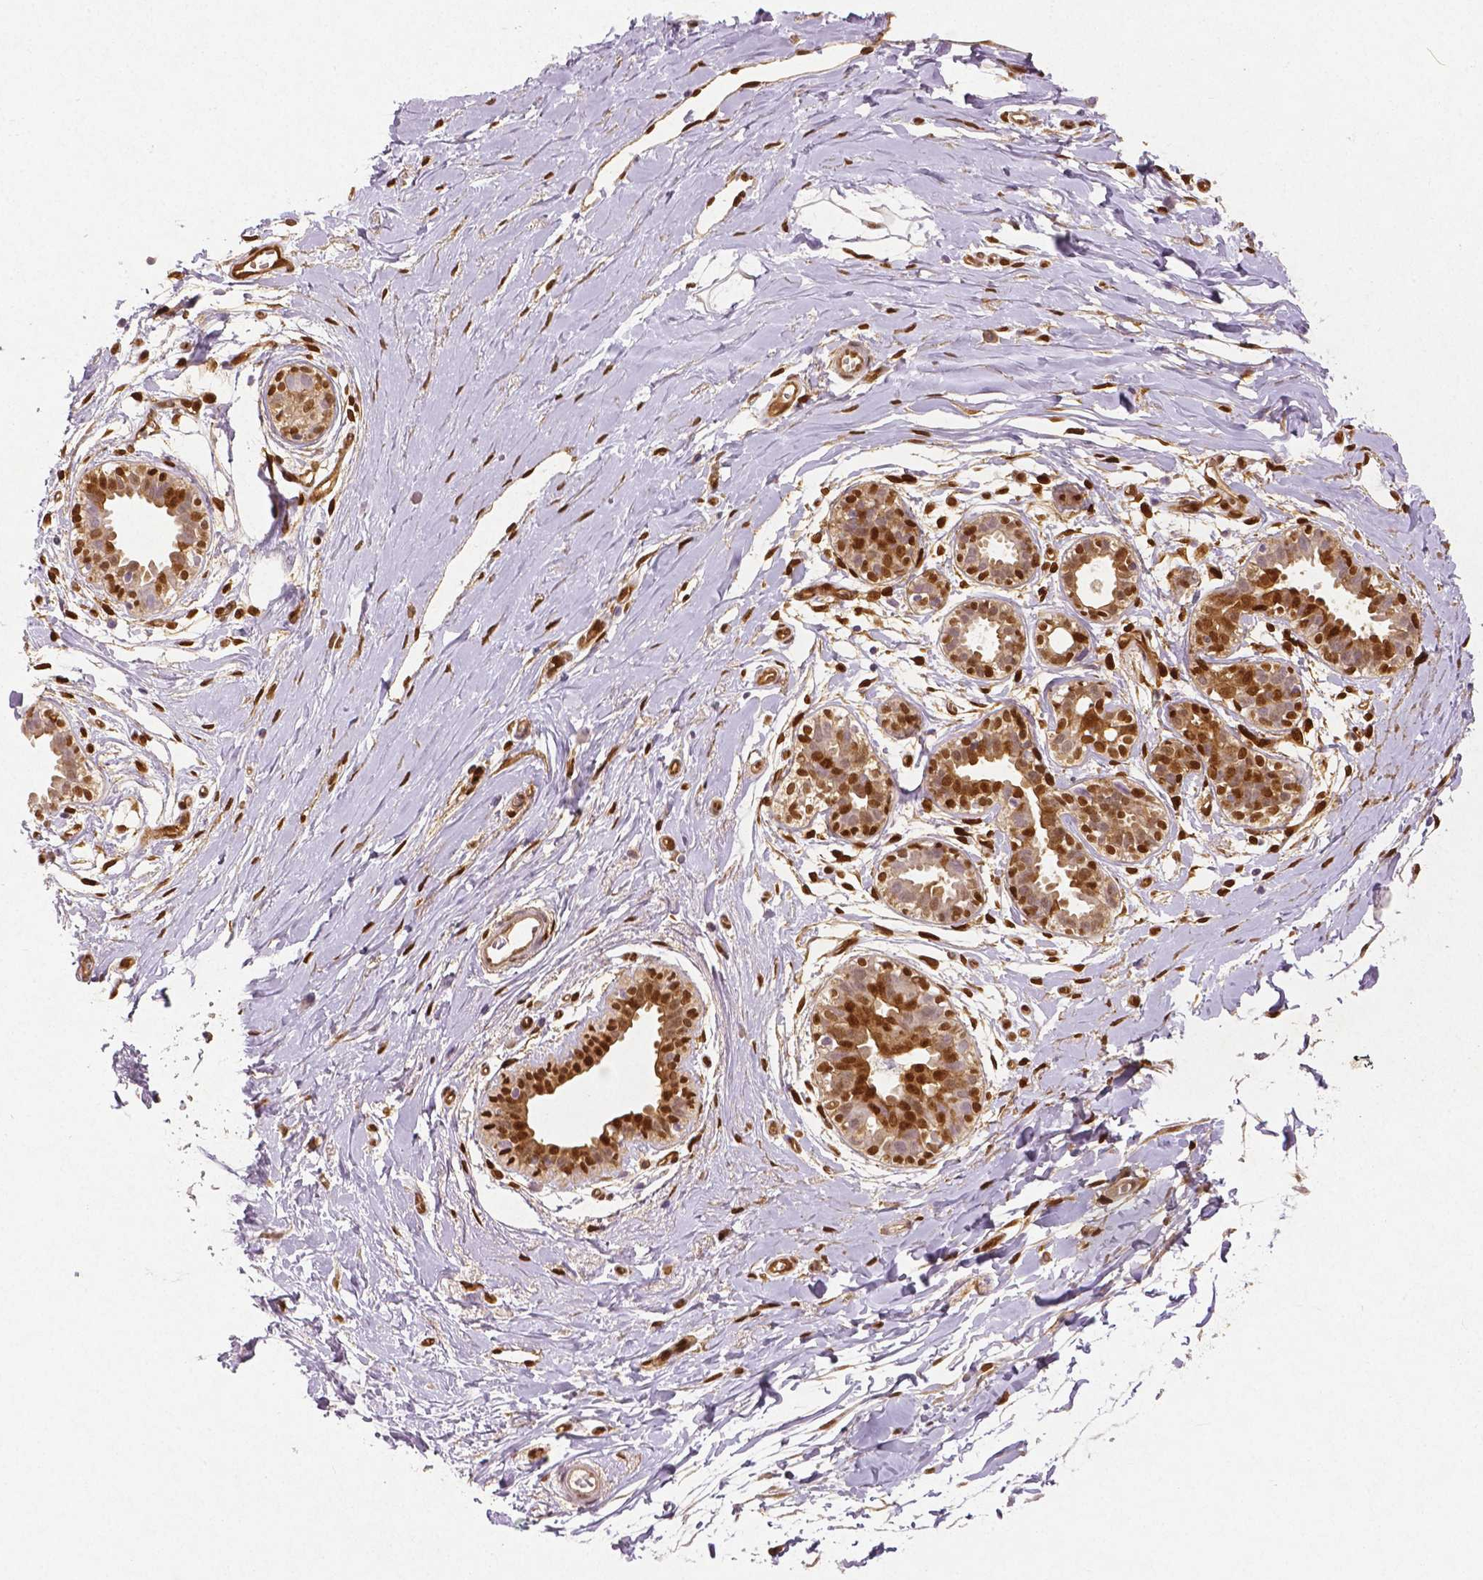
{"staining": {"intensity": "moderate", "quantity": ">75%", "location": "nuclear"}, "tissue": "breast", "cell_type": "Adipocytes", "image_type": "normal", "snomed": [{"axis": "morphology", "description": "Normal tissue, NOS"}, {"axis": "topography", "description": "Breast"}], "caption": "A micrograph of human breast stained for a protein demonstrates moderate nuclear brown staining in adipocytes. (DAB IHC with brightfield microscopy, high magnification).", "gene": "WWTR1", "patient": {"sex": "female", "age": 49}}